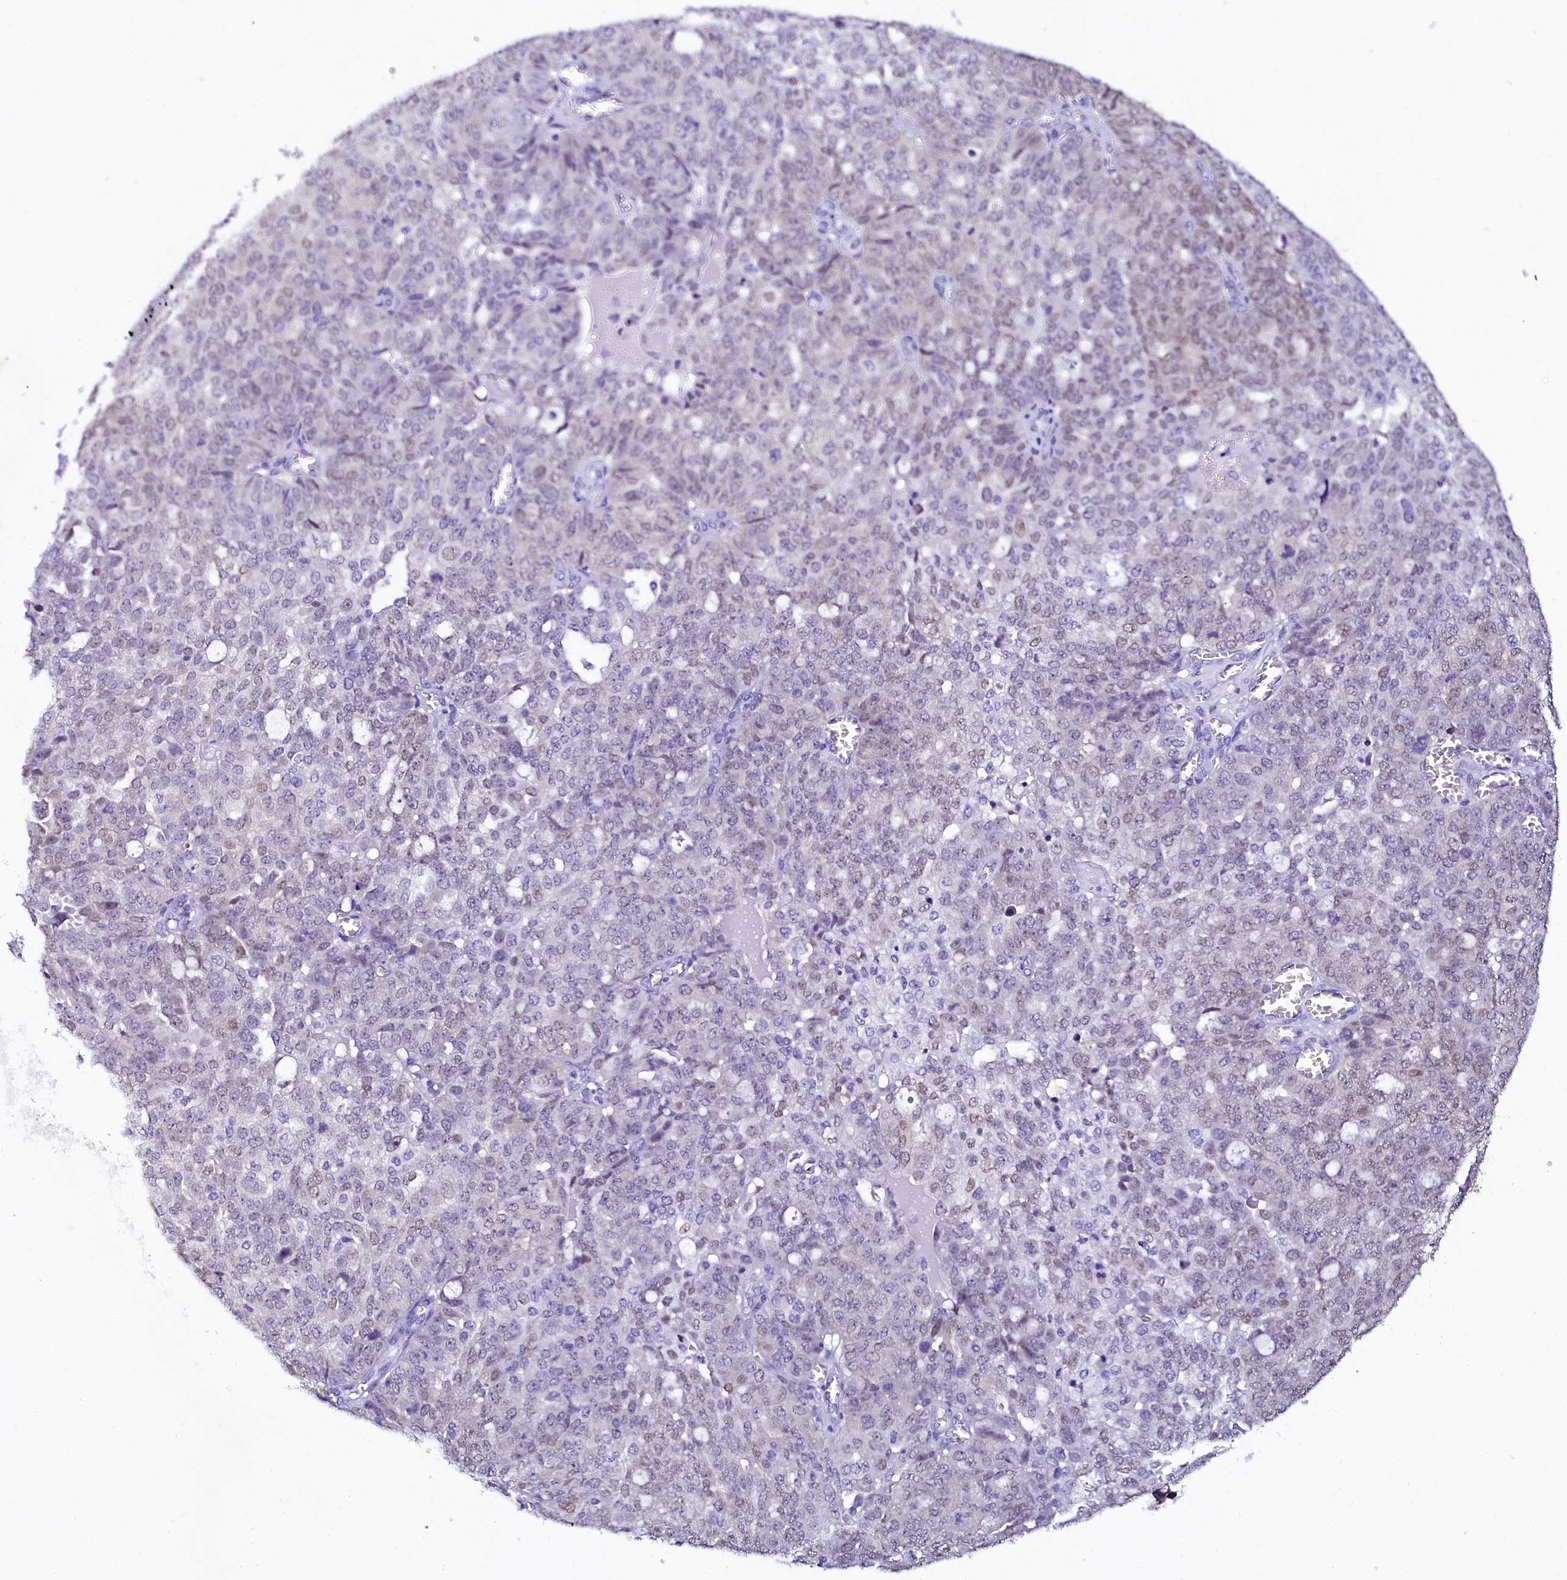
{"staining": {"intensity": "negative", "quantity": "none", "location": "none"}, "tissue": "ovarian cancer", "cell_type": "Tumor cells", "image_type": "cancer", "snomed": [{"axis": "morphology", "description": "Cystadenocarcinoma, serous, NOS"}, {"axis": "topography", "description": "Soft tissue"}, {"axis": "topography", "description": "Ovary"}], "caption": "IHC of serous cystadenocarcinoma (ovarian) displays no positivity in tumor cells. (Stains: DAB (3,3'-diaminobenzidine) immunohistochemistry with hematoxylin counter stain, Microscopy: brightfield microscopy at high magnification).", "gene": "SORD", "patient": {"sex": "female", "age": 57}}